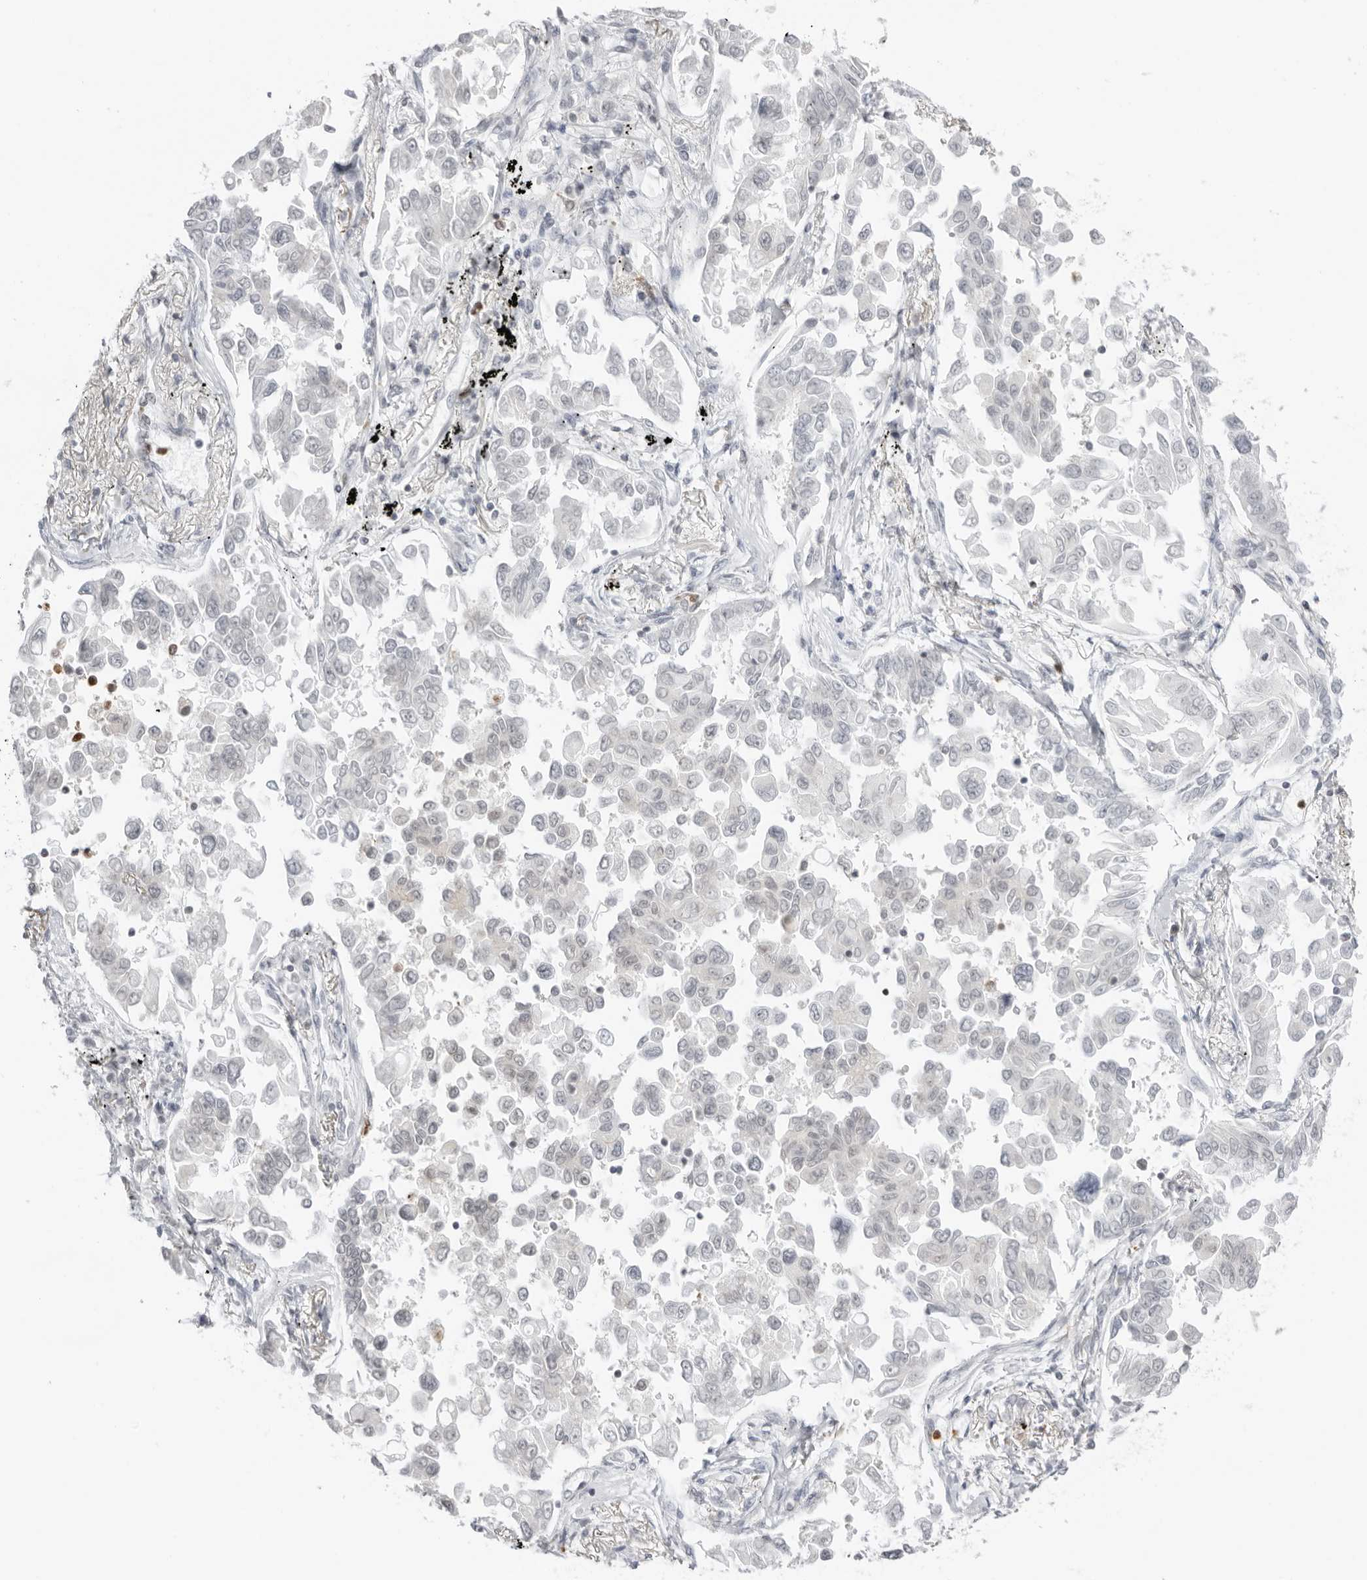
{"staining": {"intensity": "negative", "quantity": "none", "location": "none"}, "tissue": "lung cancer", "cell_type": "Tumor cells", "image_type": "cancer", "snomed": [{"axis": "morphology", "description": "Adenocarcinoma, NOS"}, {"axis": "topography", "description": "Lung"}], "caption": "Protein analysis of lung cancer displays no significant staining in tumor cells. (Brightfield microscopy of DAB (3,3'-diaminobenzidine) IHC at high magnification).", "gene": "RNF146", "patient": {"sex": "female", "age": 67}}